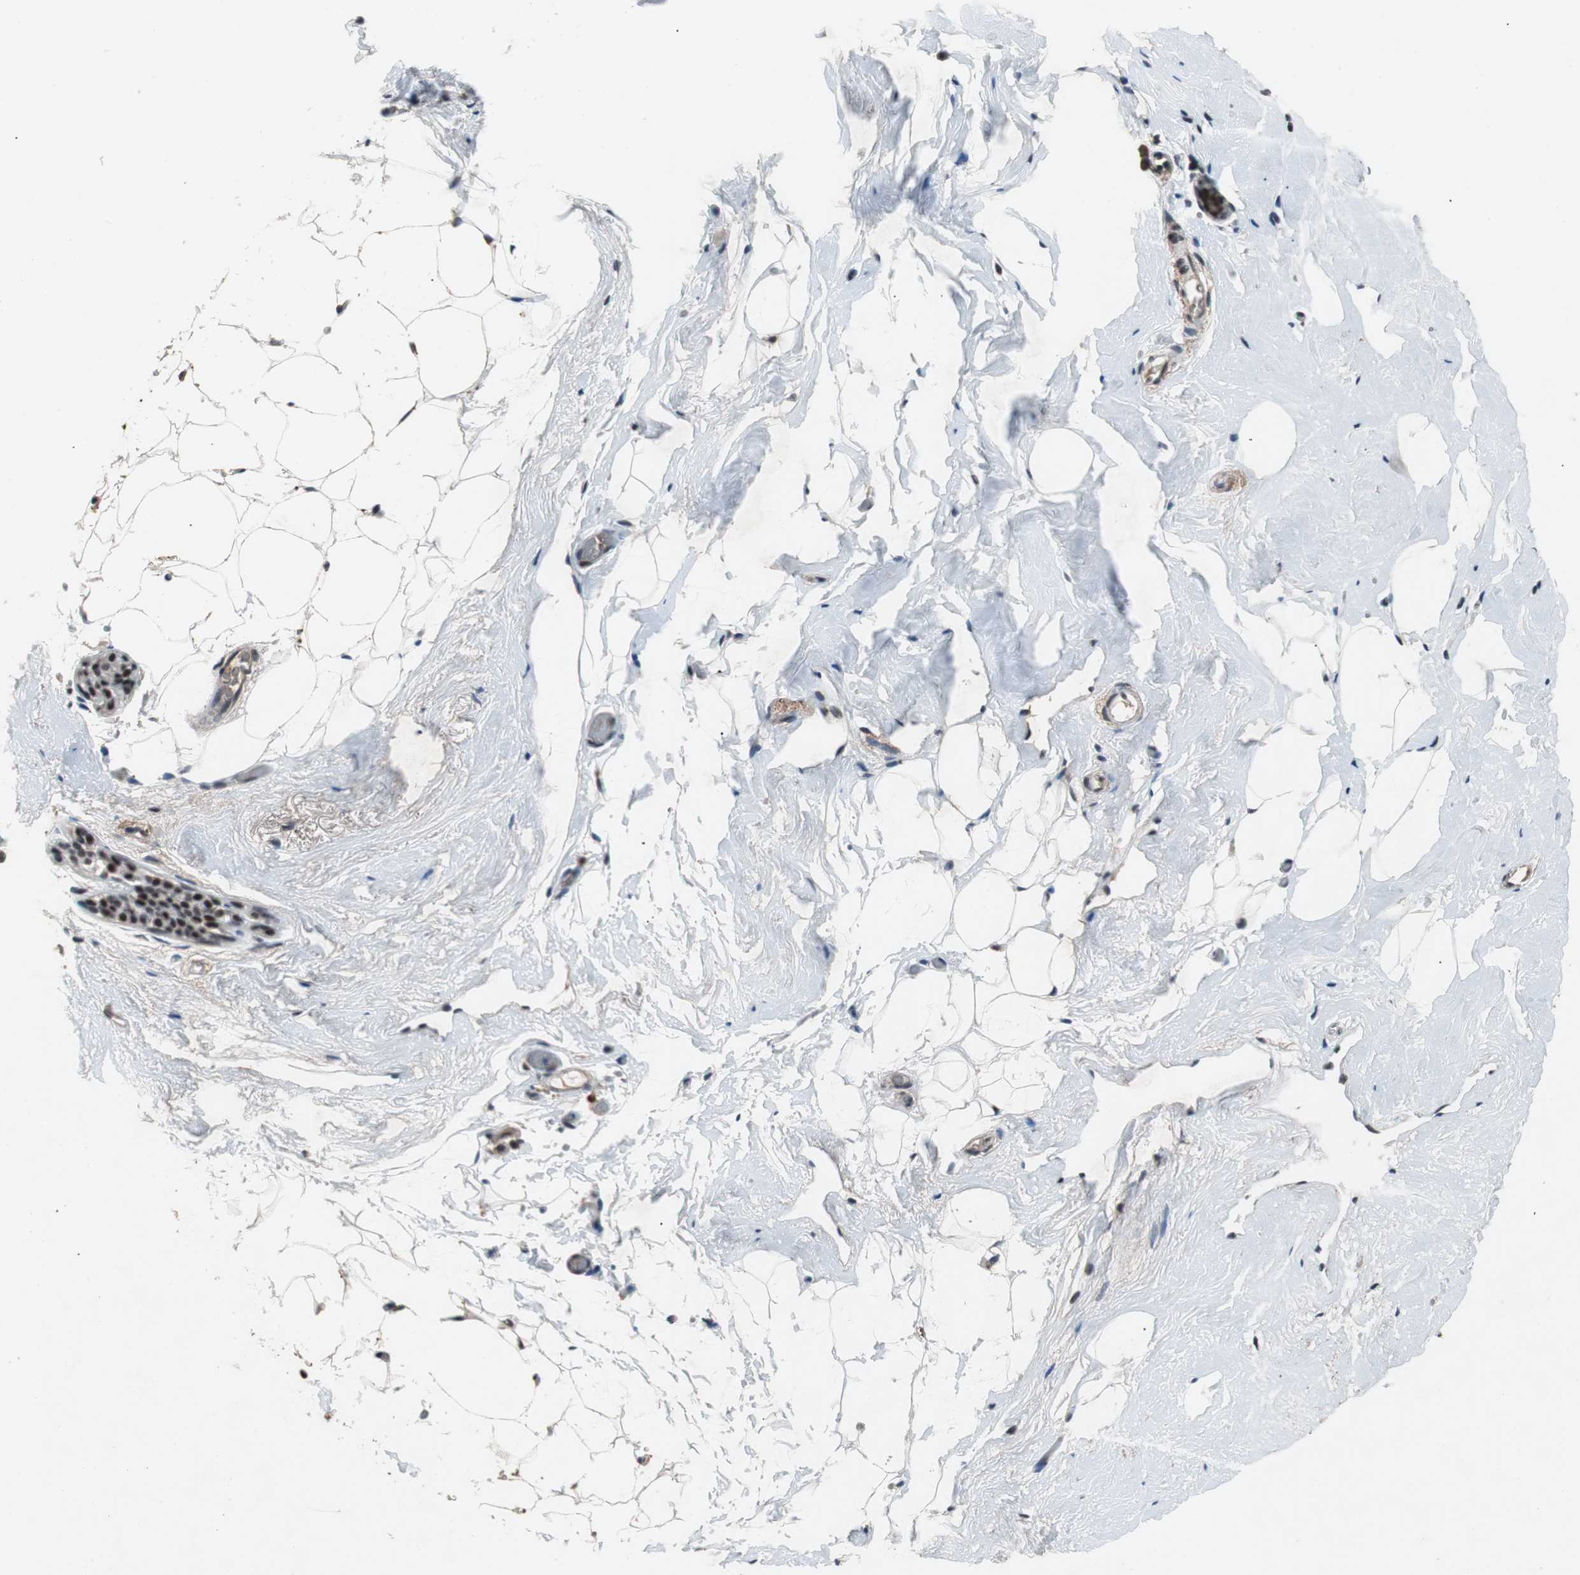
{"staining": {"intensity": "negative", "quantity": "none", "location": "none"}, "tissue": "breast", "cell_type": "Adipocytes", "image_type": "normal", "snomed": [{"axis": "morphology", "description": "Normal tissue, NOS"}, {"axis": "topography", "description": "Breast"}], "caption": "This image is of unremarkable breast stained with immunohistochemistry (IHC) to label a protein in brown with the nuclei are counter-stained blue. There is no expression in adipocytes. Nuclei are stained in blue.", "gene": "USP28", "patient": {"sex": "female", "age": 75}}